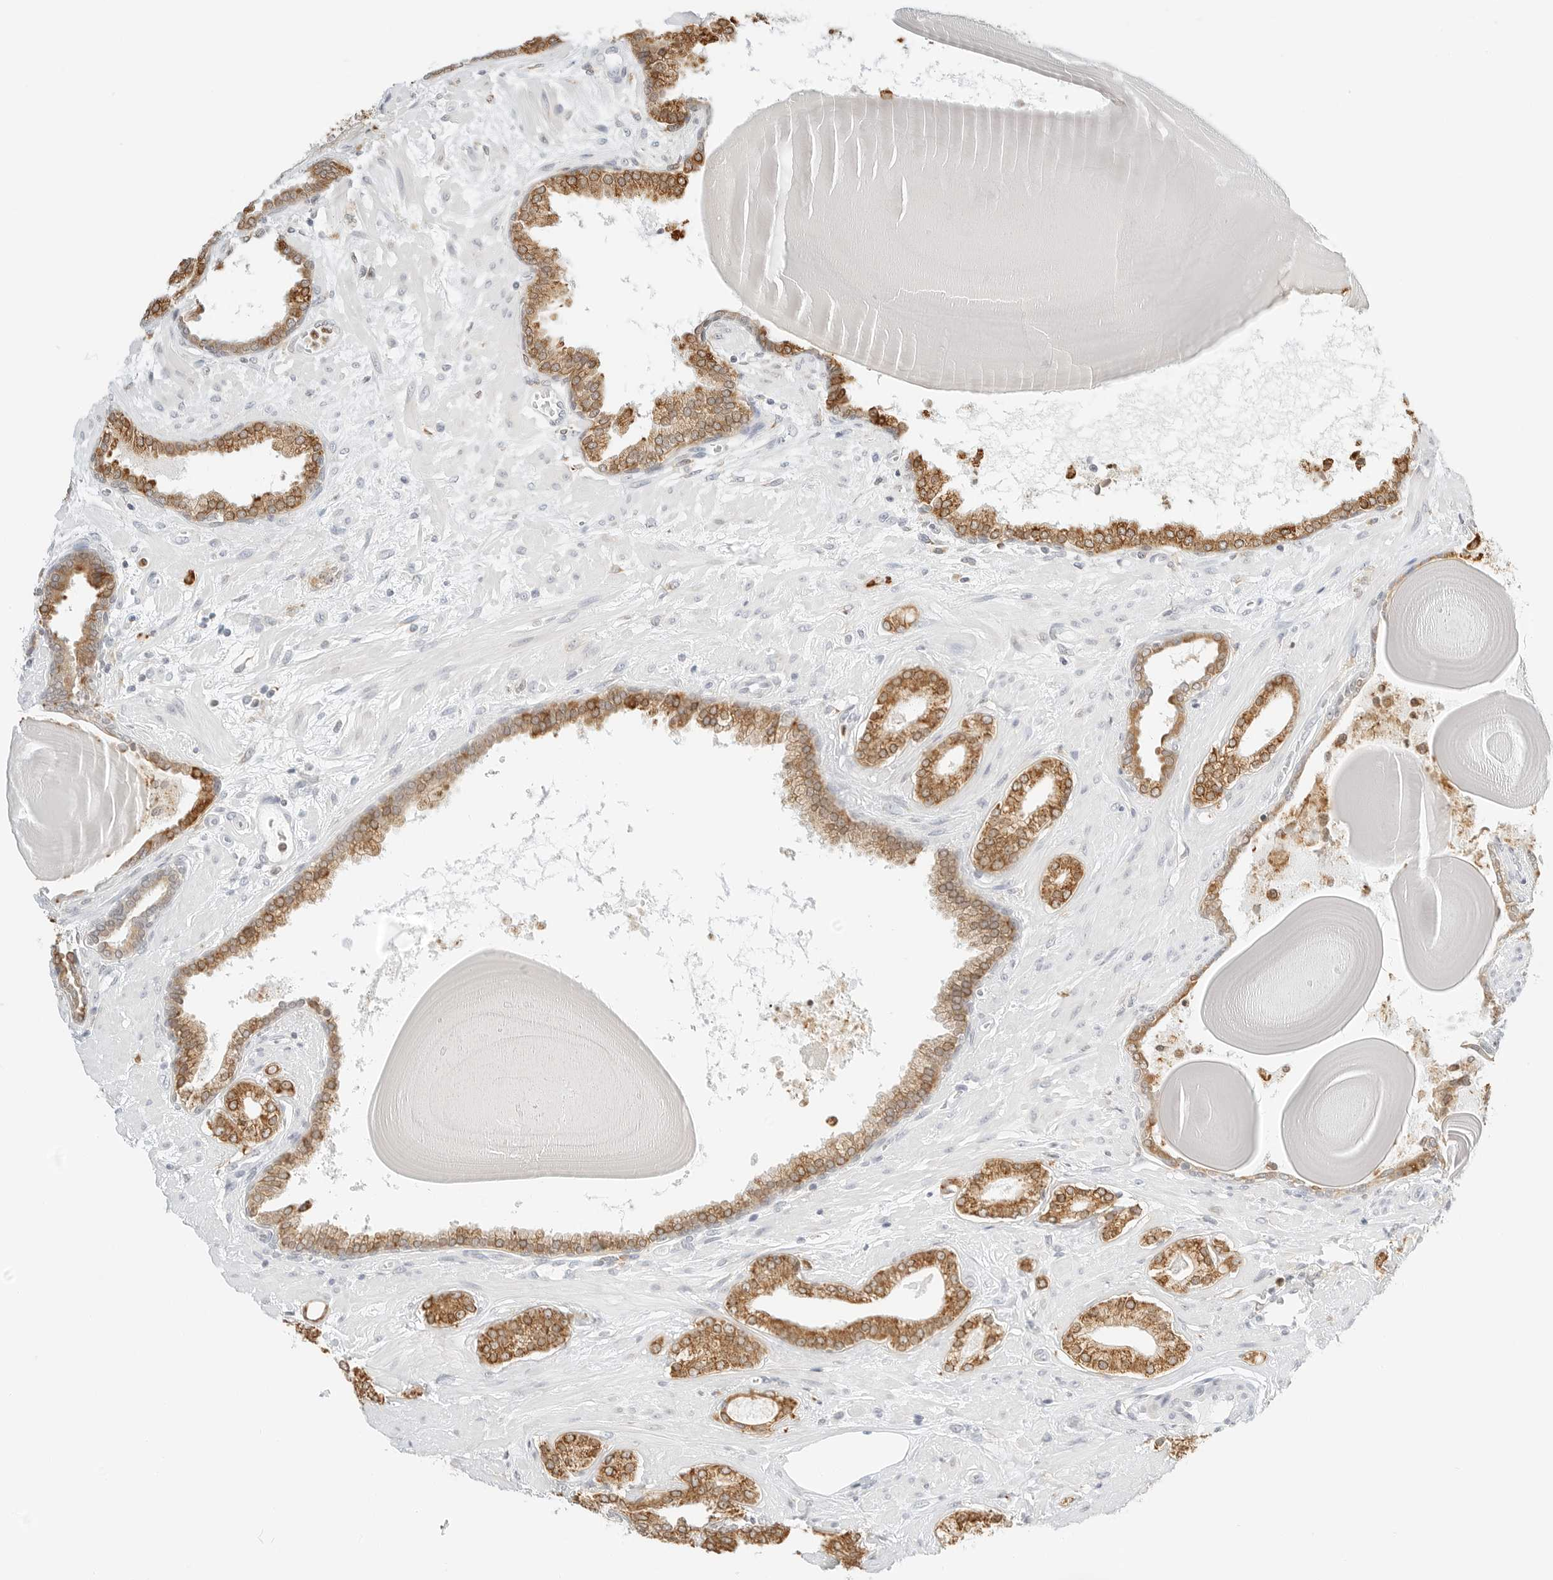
{"staining": {"intensity": "moderate", "quantity": ">75%", "location": "cytoplasmic/membranous"}, "tissue": "prostate cancer", "cell_type": "Tumor cells", "image_type": "cancer", "snomed": [{"axis": "morphology", "description": "Adenocarcinoma, Low grade"}, {"axis": "topography", "description": "Prostate"}], "caption": "A brown stain shows moderate cytoplasmic/membranous staining of a protein in prostate adenocarcinoma (low-grade) tumor cells. Using DAB (brown) and hematoxylin (blue) stains, captured at high magnification using brightfield microscopy.", "gene": "THEM4", "patient": {"sex": "male", "age": 70}}